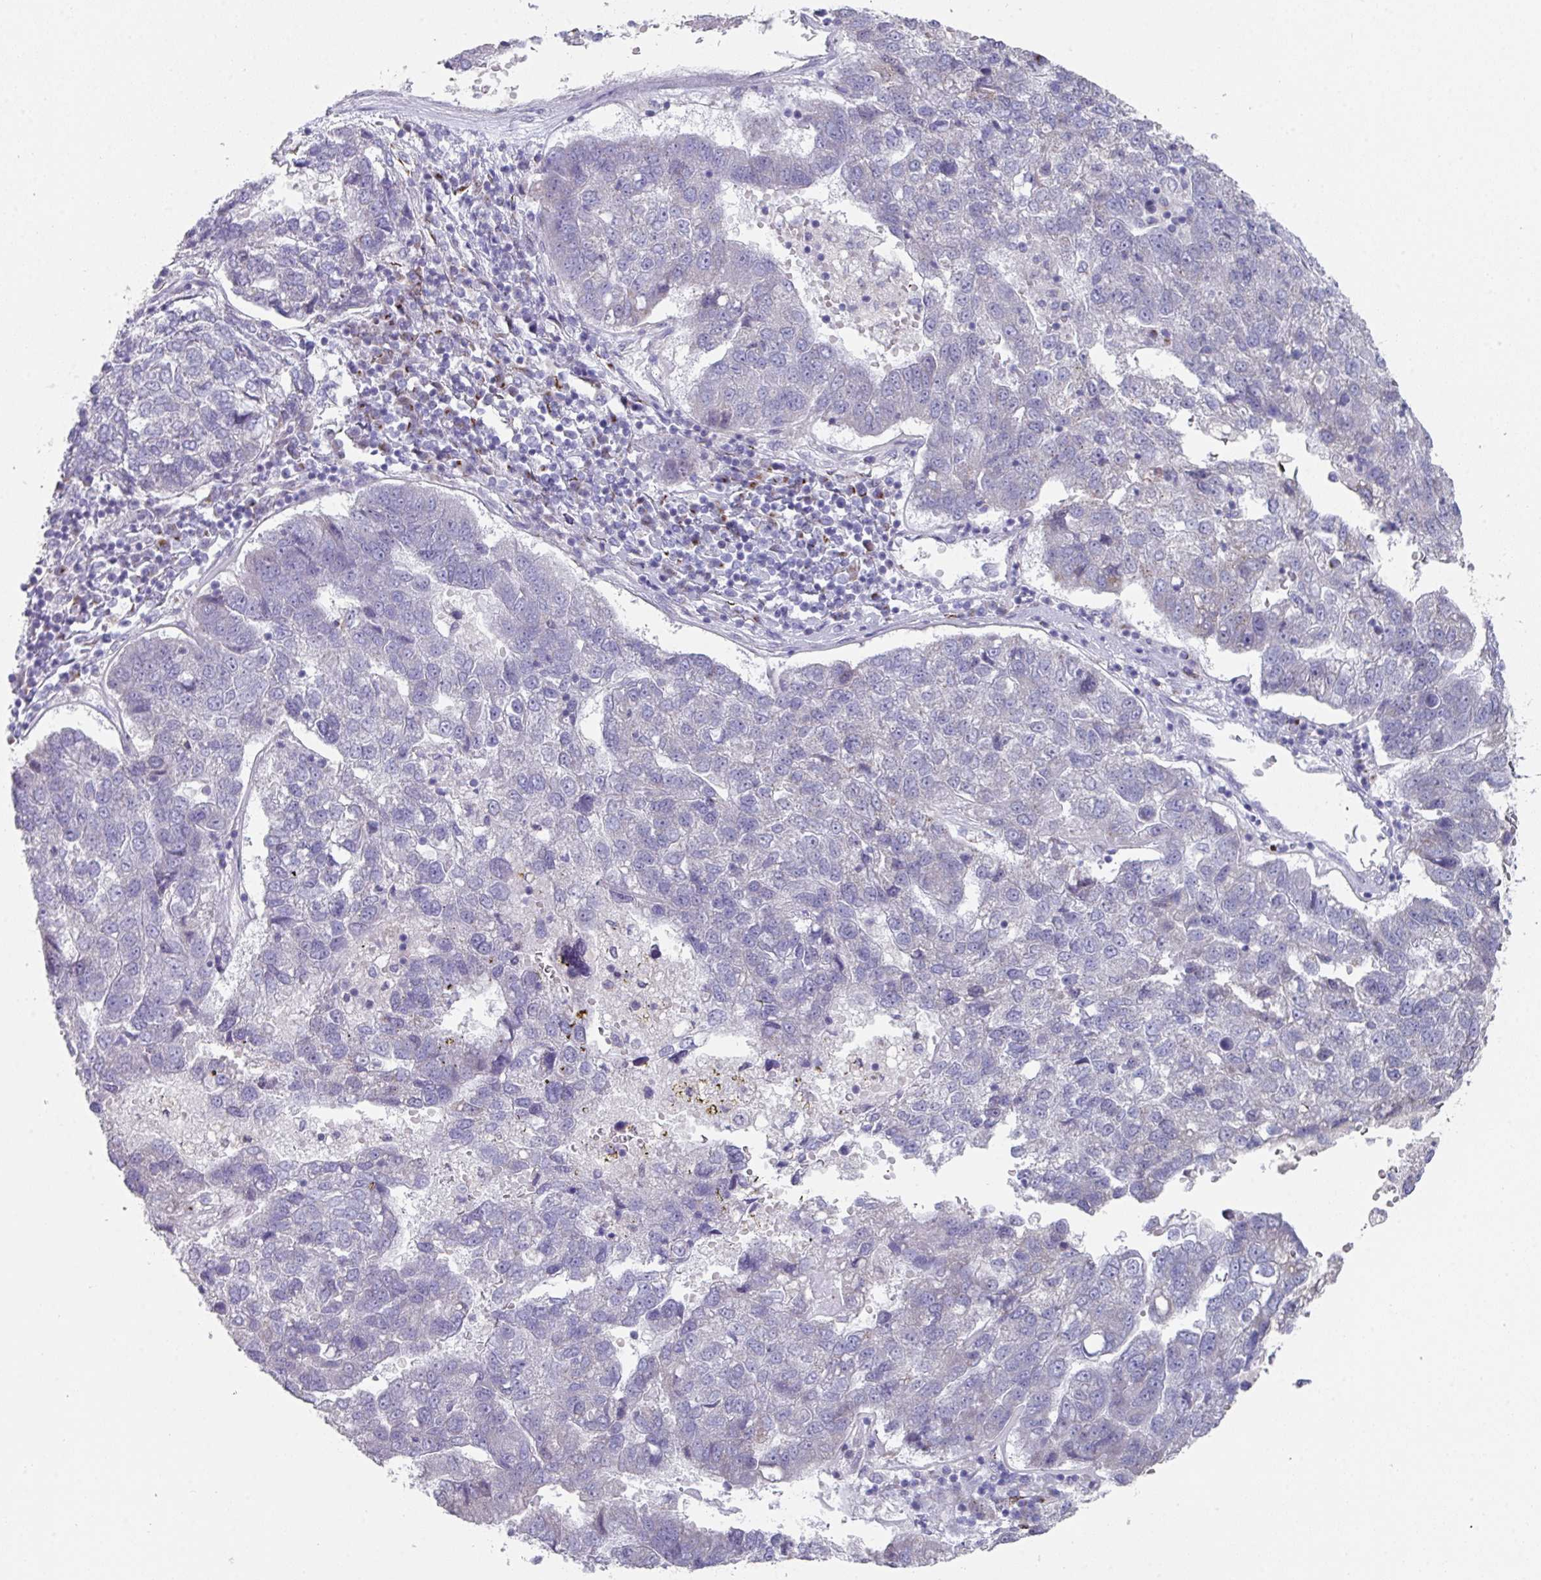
{"staining": {"intensity": "negative", "quantity": "none", "location": "none"}, "tissue": "pancreatic cancer", "cell_type": "Tumor cells", "image_type": "cancer", "snomed": [{"axis": "morphology", "description": "Adenocarcinoma, NOS"}, {"axis": "topography", "description": "Pancreas"}], "caption": "Micrograph shows no significant protein expression in tumor cells of adenocarcinoma (pancreatic). (DAB (3,3'-diaminobenzidine) immunohistochemistry visualized using brightfield microscopy, high magnification).", "gene": "VKORC1L1", "patient": {"sex": "female", "age": 61}}